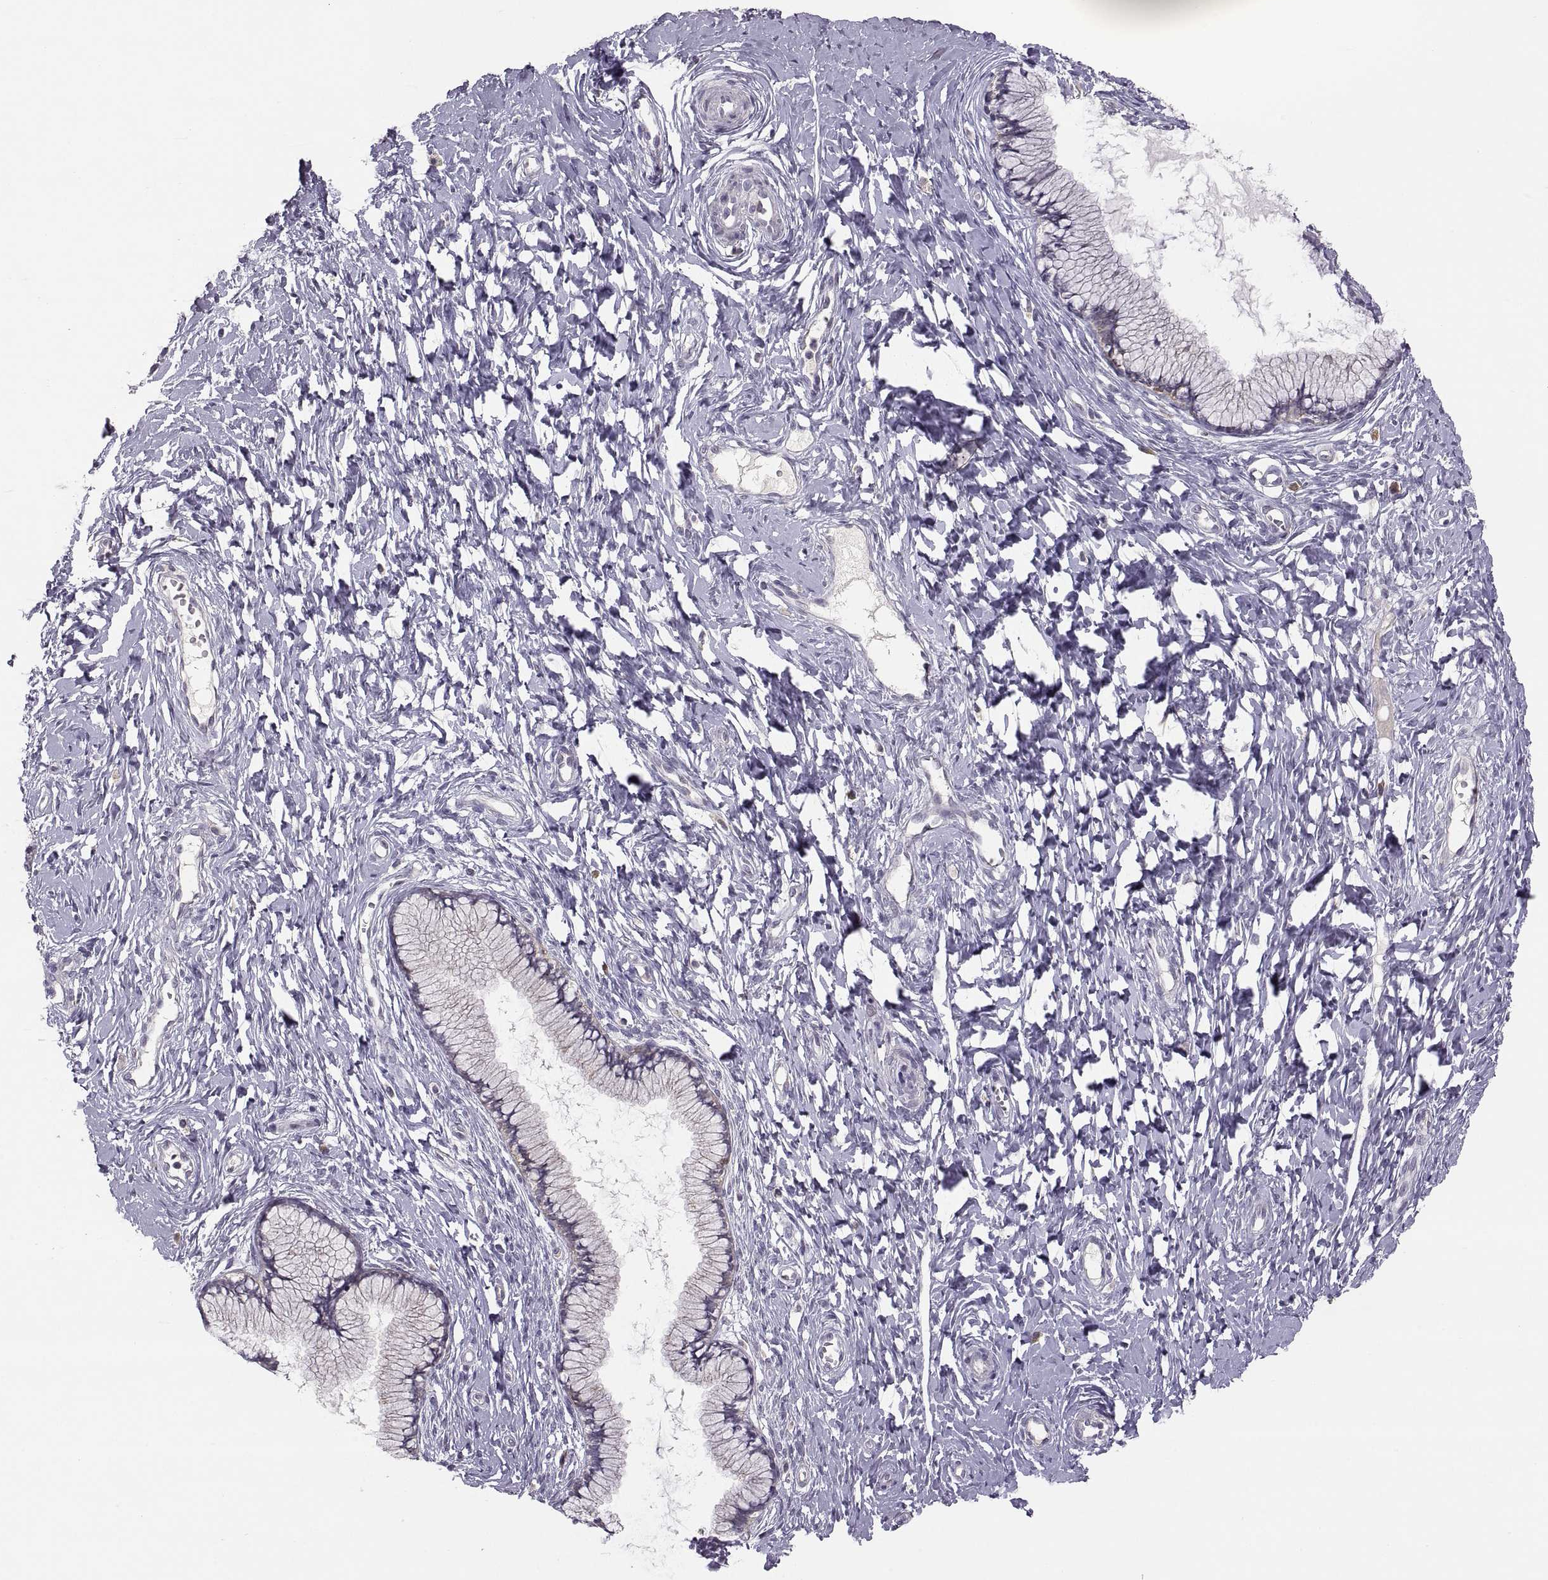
{"staining": {"intensity": "negative", "quantity": "none", "location": "none"}, "tissue": "cervix", "cell_type": "Glandular cells", "image_type": "normal", "snomed": [{"axis": "morphology", "description": "Normal tissue, NOS"}, {"axis": "topography", "description": "Cervix"}], "caption": "This is a micrograph of immunohistochemistry staining of normal cervix, which shows no expression in glandular cells.", "gene": "HMGCR", "patient": {"sex": "female", "age": 40}}